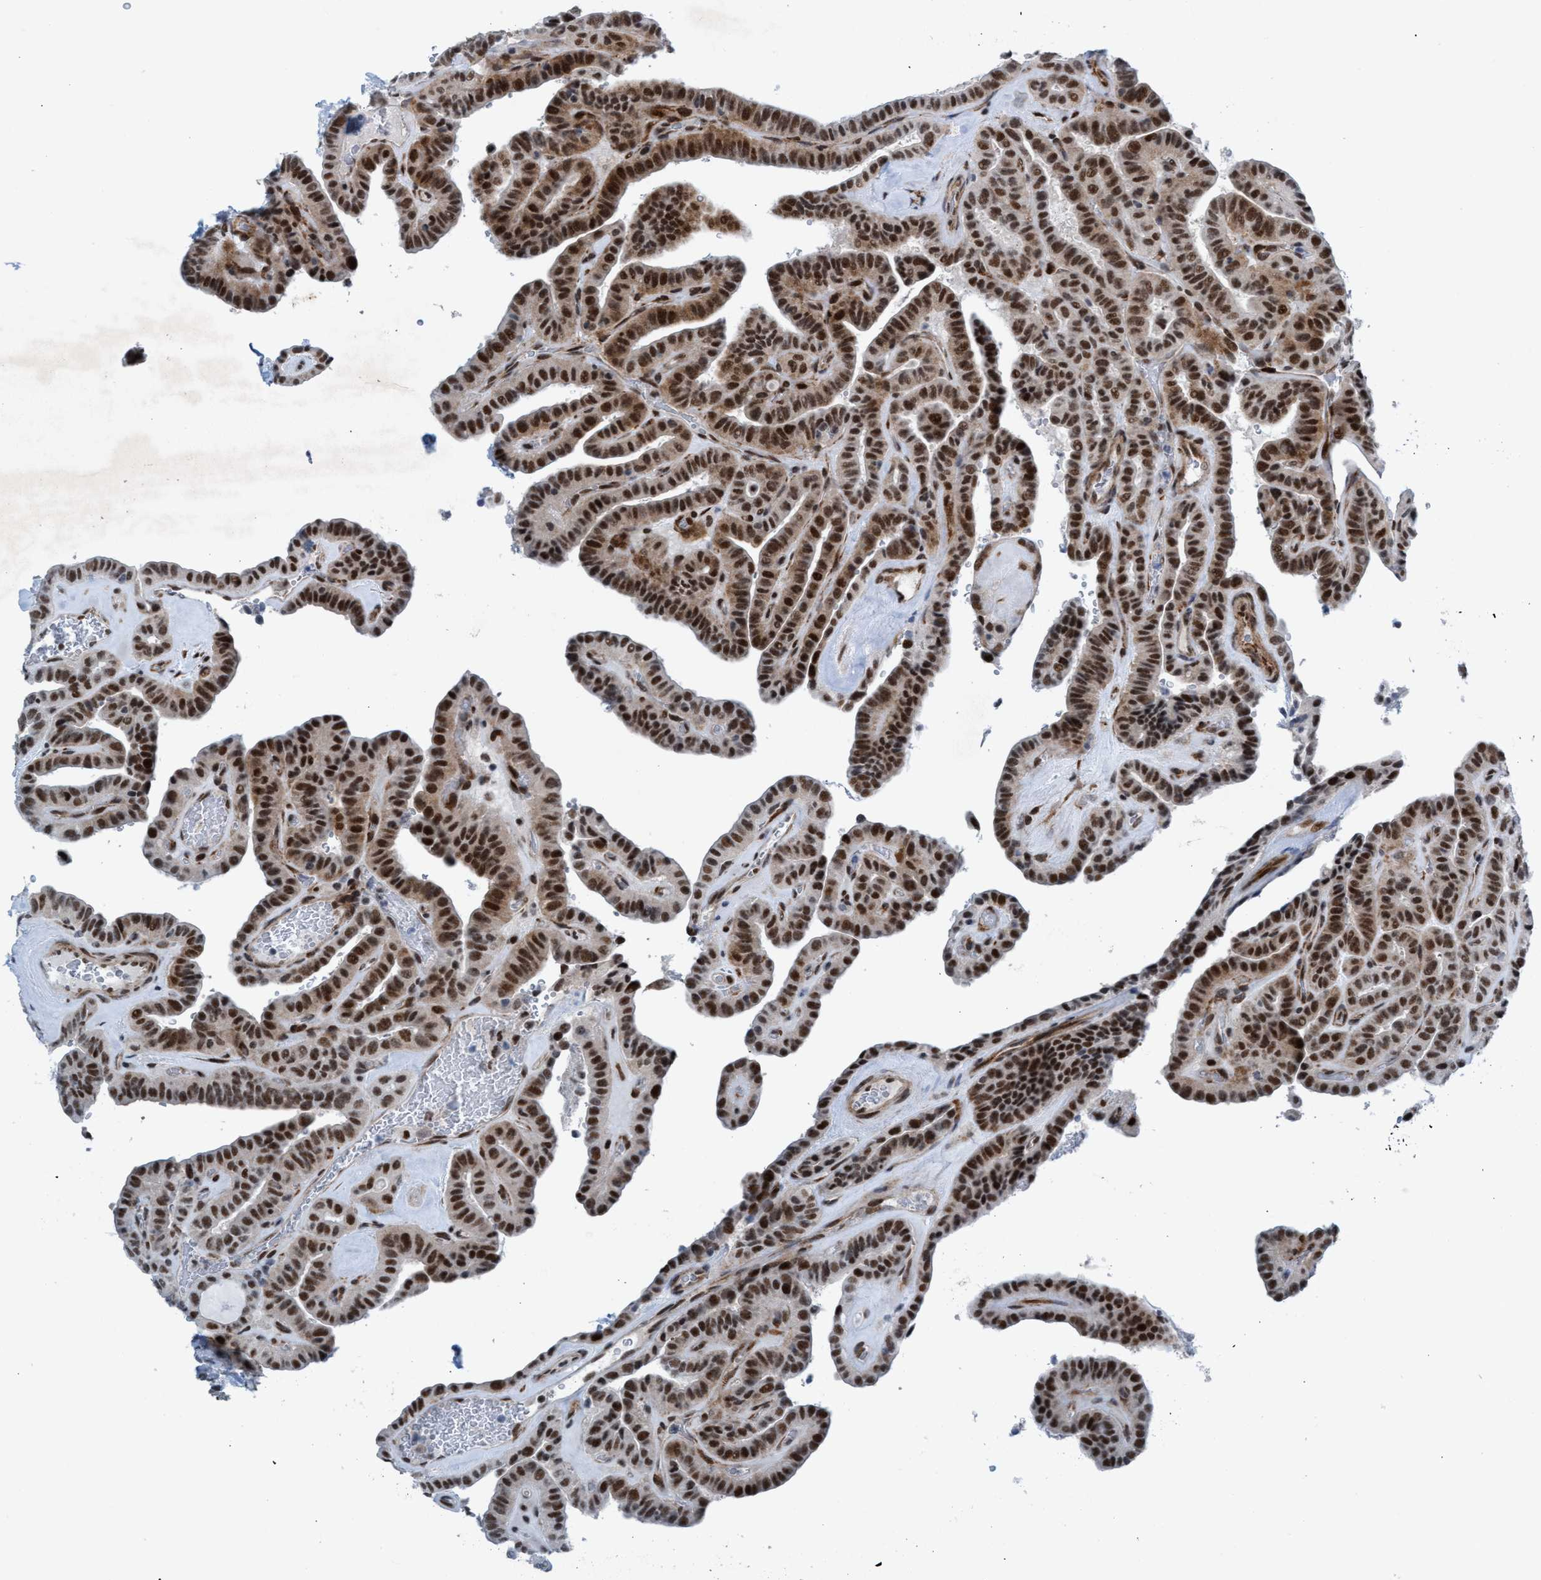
{"staining": {"intensity": "strong", "quantity": ">75%", "location": "nuclear"}, "tissue": "thyroid cancer", "cell_type": "Tumor cells", "image_type": "cancer", "snomed": [{"axis": "morphology", "description": "Papillary adenocarcinoma, NOS"}, {"axis": "topography", "description": "Thyroid gland"}], "caption": "Thyroid cancer was stained to show a protein in brown. There is high levels of strong nuclear staining in approximately >75% of tumor cells.", "gene": "CWC27", "patient": {"sex": "male", "age": 77}}